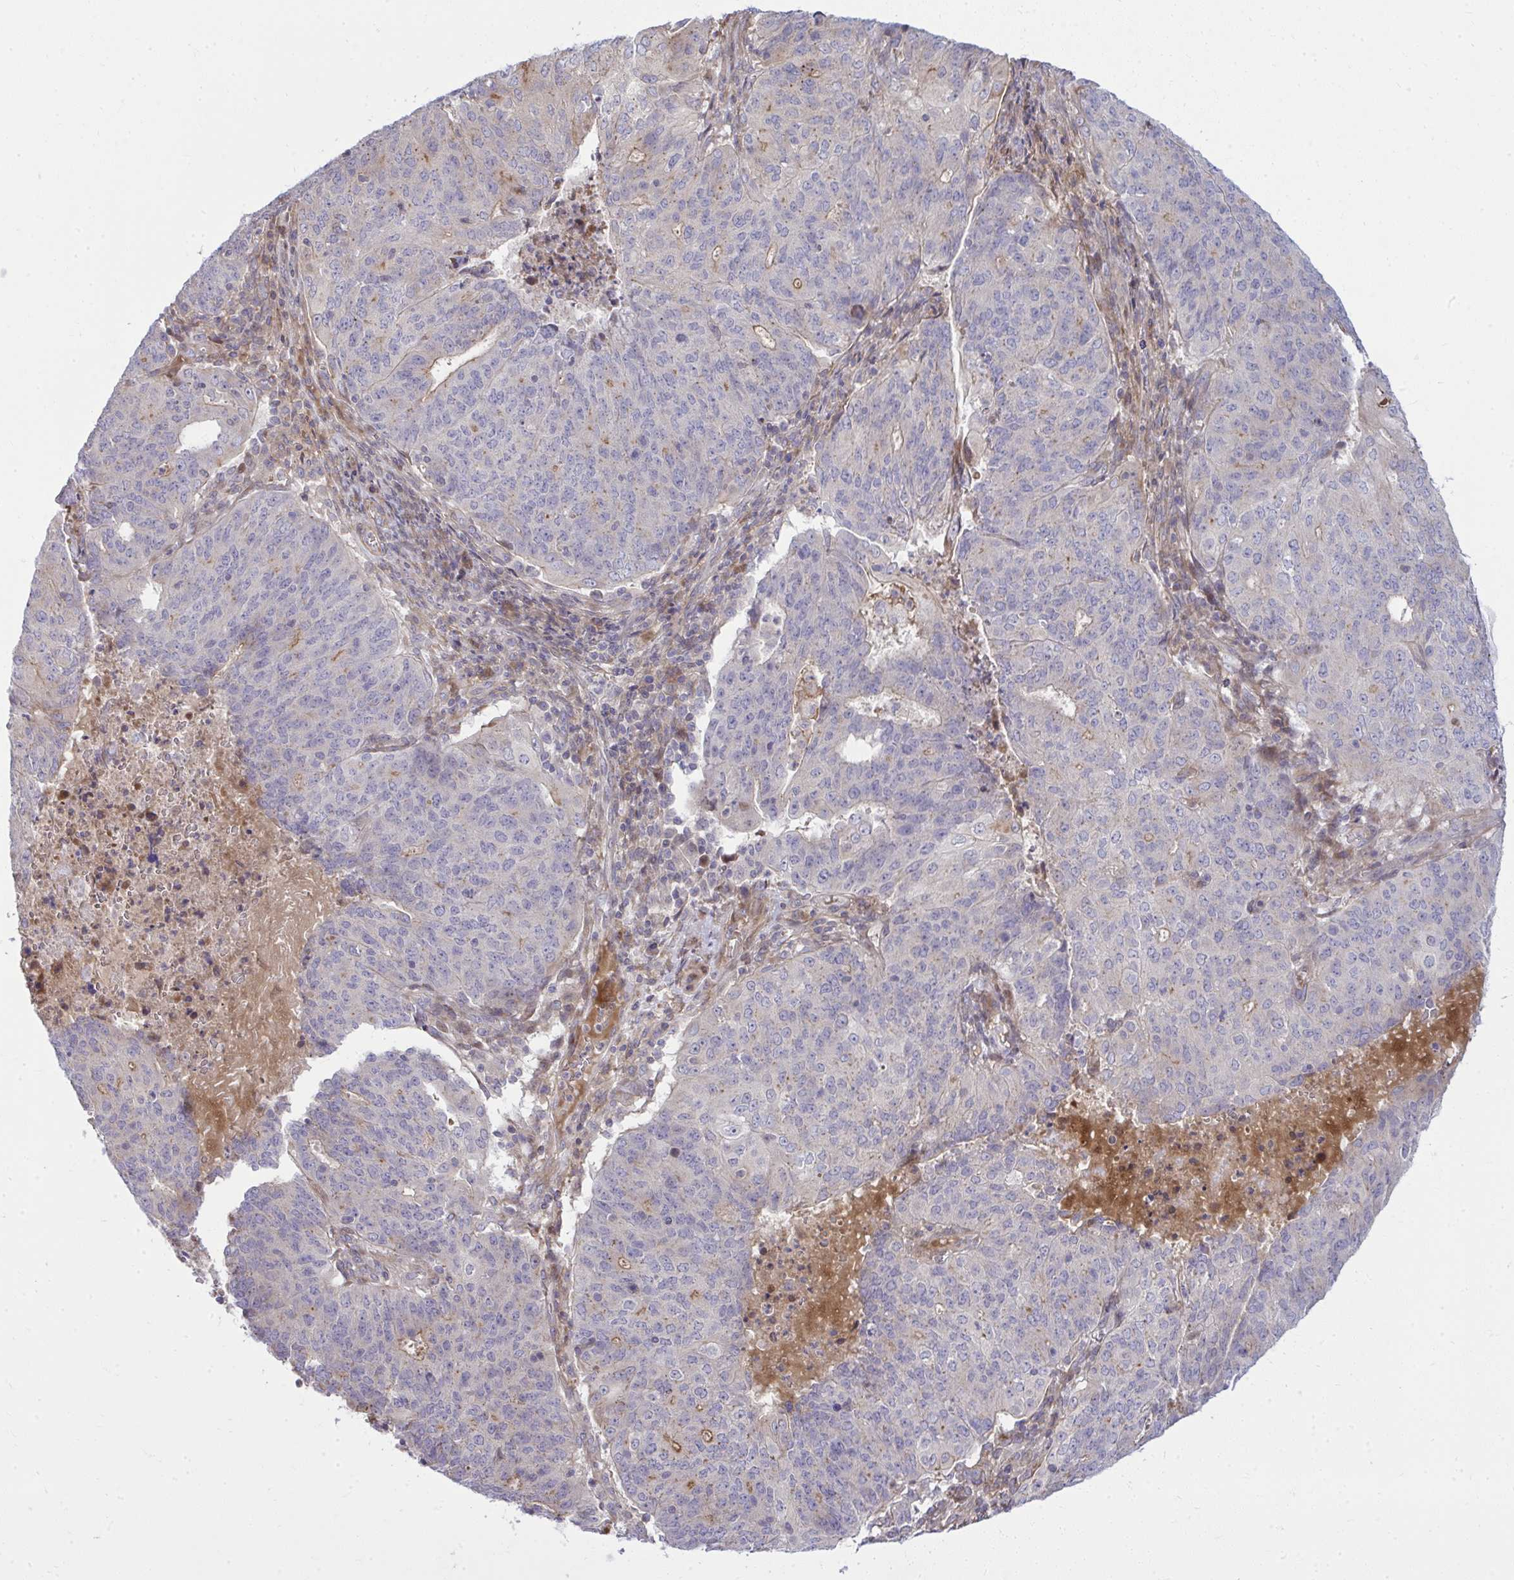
{"staining": {"intensity": "moderate", "quantity": "<25%", "location": "cytoplasmic/membranous"}, "tissue": "endometrial cancer", "cell_type": "Tumor cells", "image_type": "cancer", "snomed": [{"axis": "morphology", "description": "Adenocarcinoma, NOS"}, {"axis": "topography", "description": "Endometrium"}], "caption": "A low amount of moderate cytoplasmic/membranous expression is seen in approximately <25% of tumor cells in endometrial cancer (adenocarcinoma) tissue.", "gene": "ZSCAN9", "patient": {"sex": "female", "age": 82}}